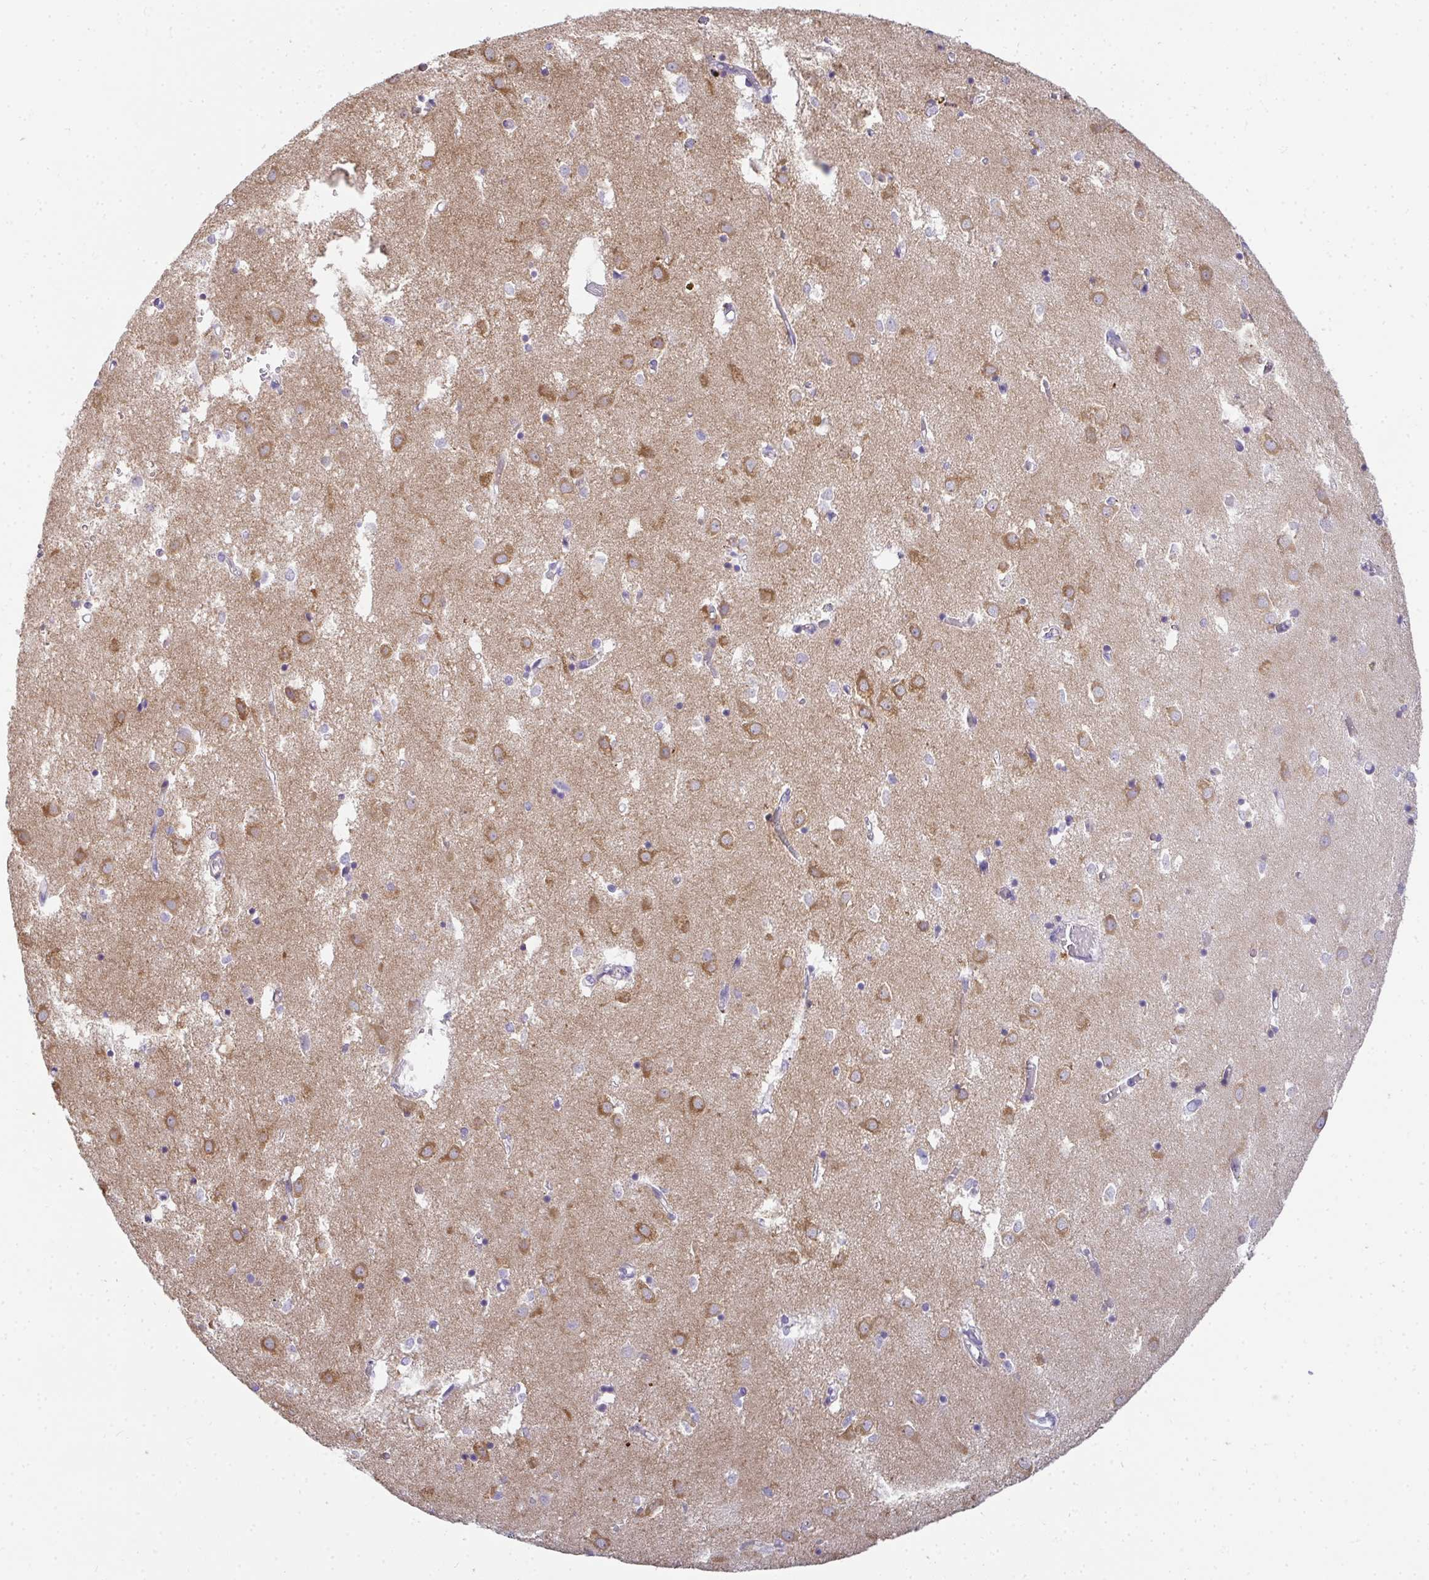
{"staining": {"intensity": "weak", "quantity": "<25%", "location": "cytoplasmic/membranous"}, "tissue": "caudate", "cell_type": "Glial cells", "image_type": "normal", "snomed": [{"axis": "morphology", "description": "Normal tissue, NOS"}, {"axis": "topography", "description": "Lateral ventricle wall"}], "caption": "An immunohistochemistry photomicrograph of normal caudate is shown. There is no staining in glial cells of caudate. (DAB (3,3'-diaminobenzidine) immunohistochemistry, high magnification).", "gene": "AK5", "patient": {"sex": "male", "age": 70}}